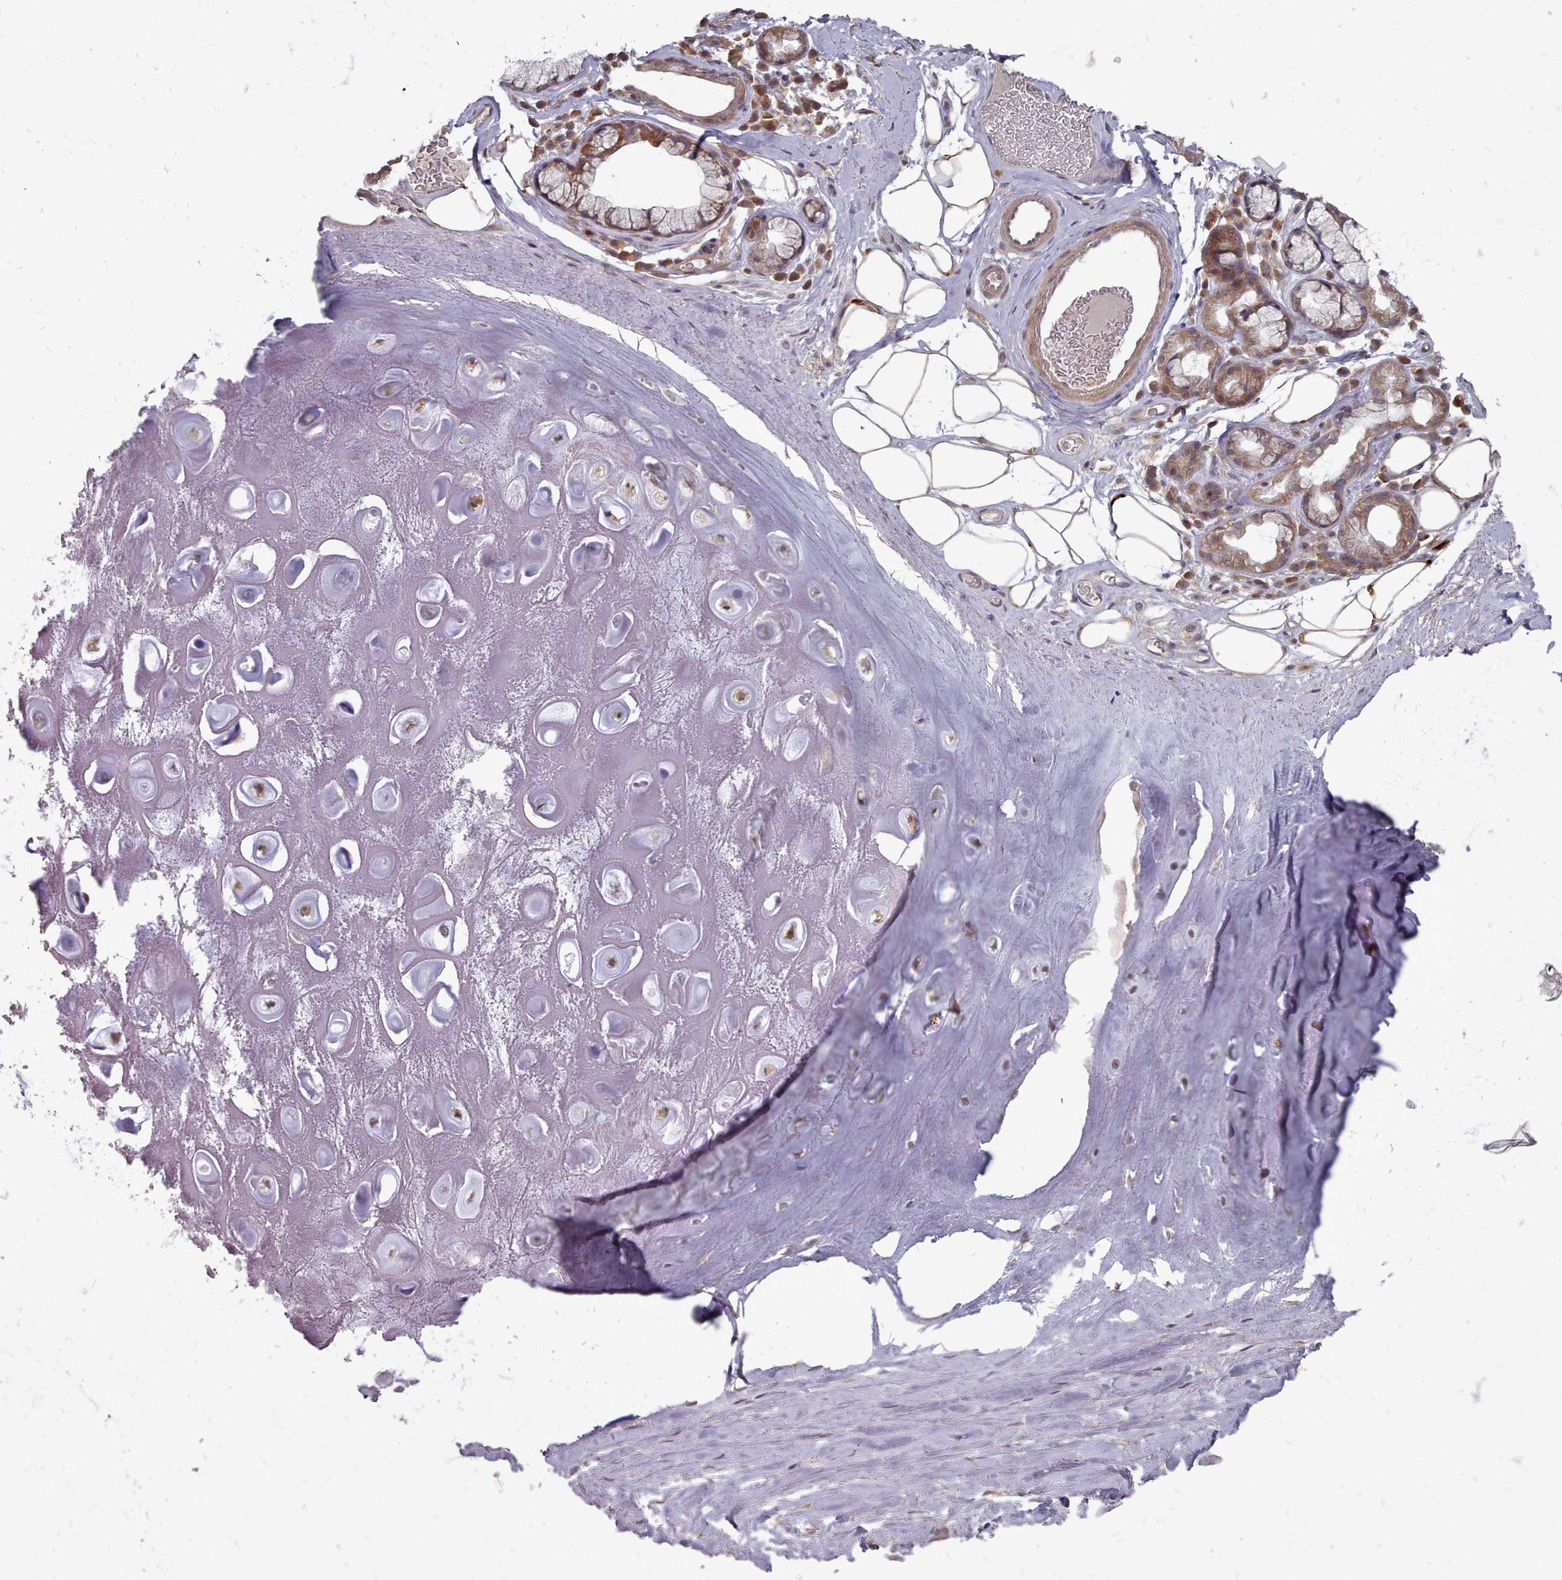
{"staining": {"intensity": "weak", "quantity": "25%-75%", "location": "cytoplasmic/membranous"}, "tissue": "adipose tissue", "cell_type": "Adipocytes", "image_type": "normal", "snomed": [{"axis": "morphology", "description": "Normal tissue, NOS"}, {"axis": "topography", "description": "Cartilage tissue"}], "caption": "This micrograph demonstrates immunohistochemistry (IHC) staining of benign human adipose tissue, with low weak cytoplasmic/membranous expression in approximately 25%-75% of adipocytes.", "gene": "ACKR3", "patient": {"sex": "male", "age": 81}}